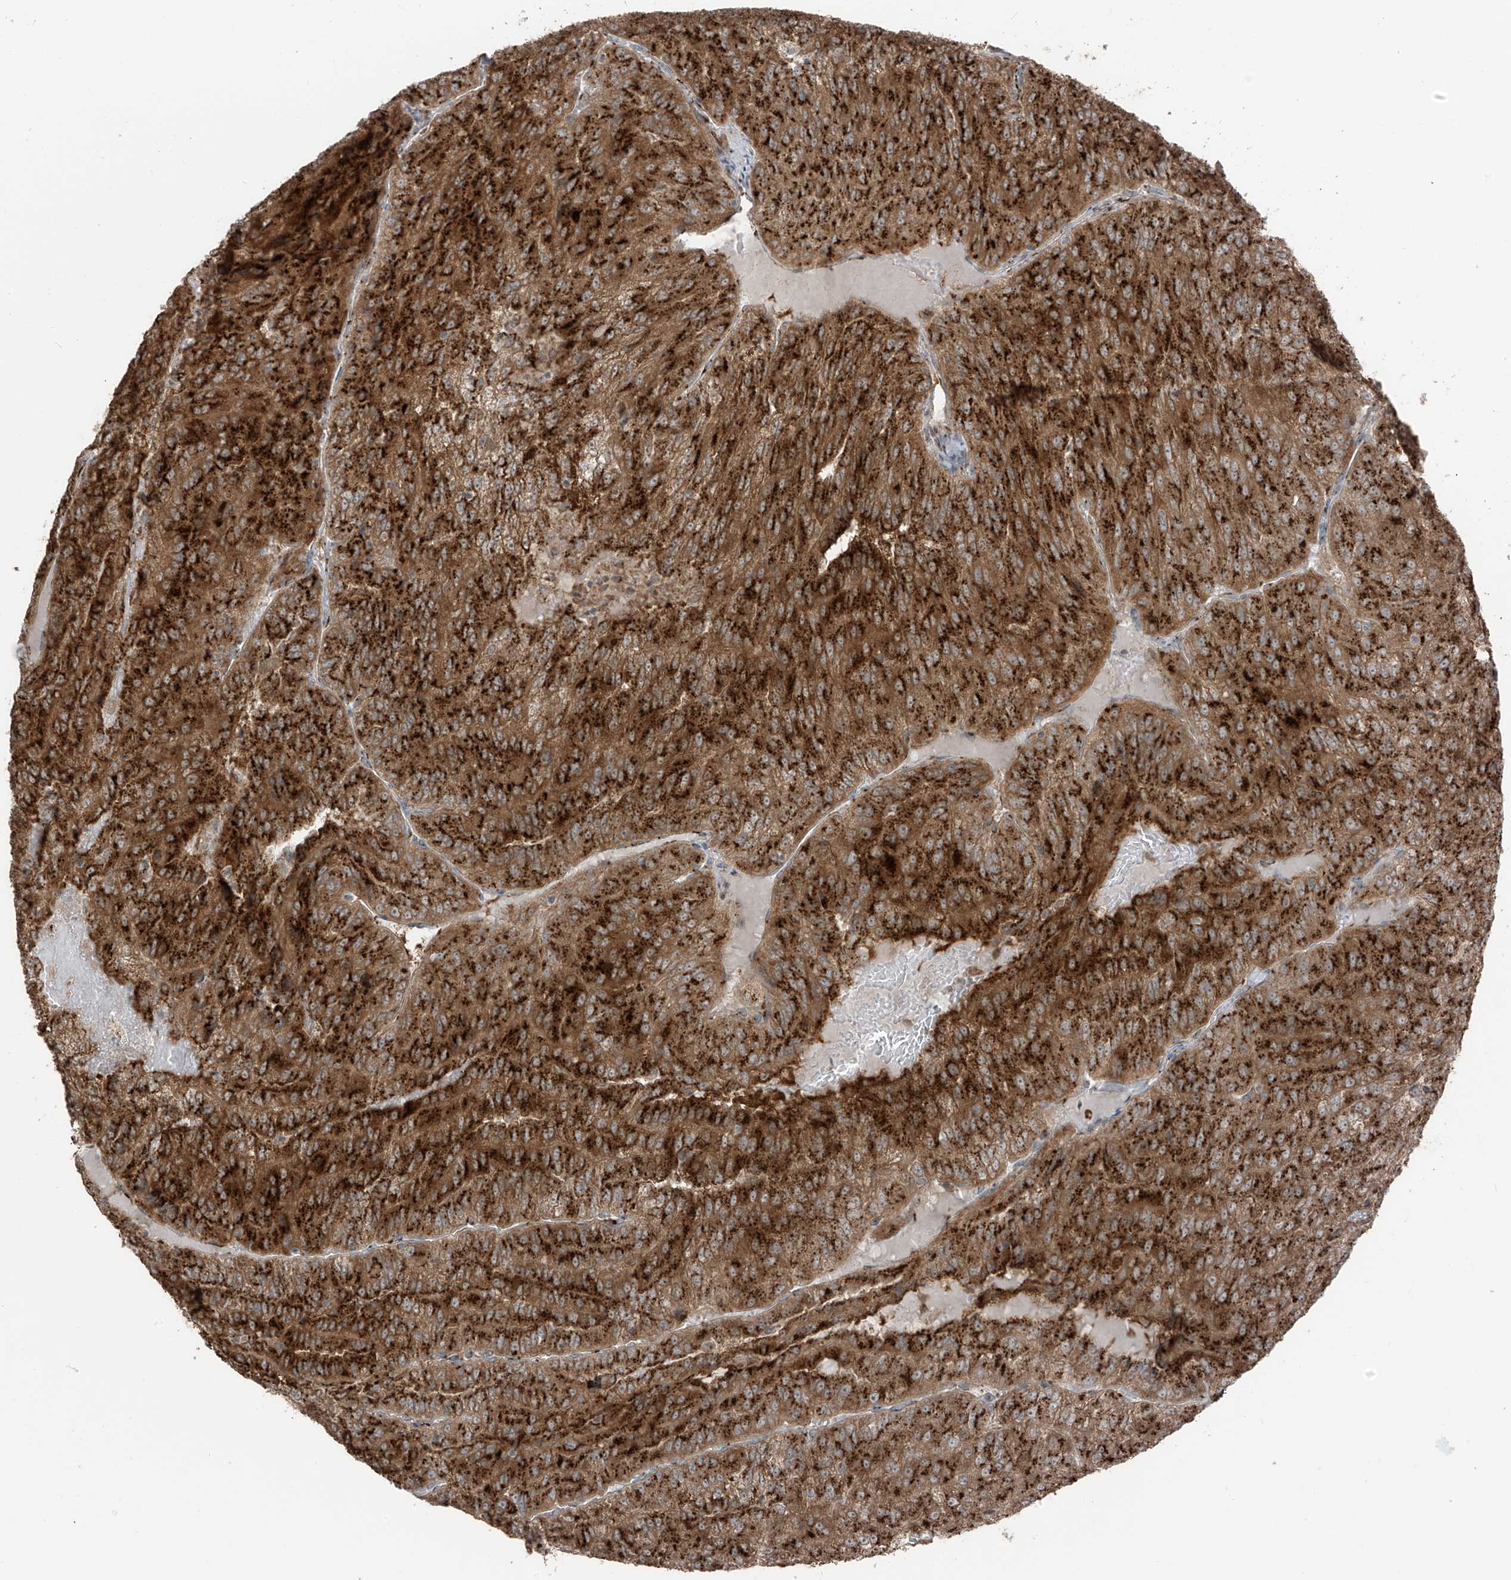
{"staining": {"intensity": "strong", "quantity": ">75%", "location": "cytoplasmic/membranous"}, "tissue": "renal cancer", "cell_type": "Tumor cells", "image_type": "cancer", "snomed": [{"axis": "morphology", "description": "Adenocarcinoma, NOS"}, {"axis": "topography", "description": "Kidney"}], "caption": "The immunohistochemical stain shows strong cytoplasmic/membranous positivity in tumor cells of renal cancer (adenocarcinoma) tissue.", "gene": "ERLEC1", "patient": {"sex": "female", "age": 63}}